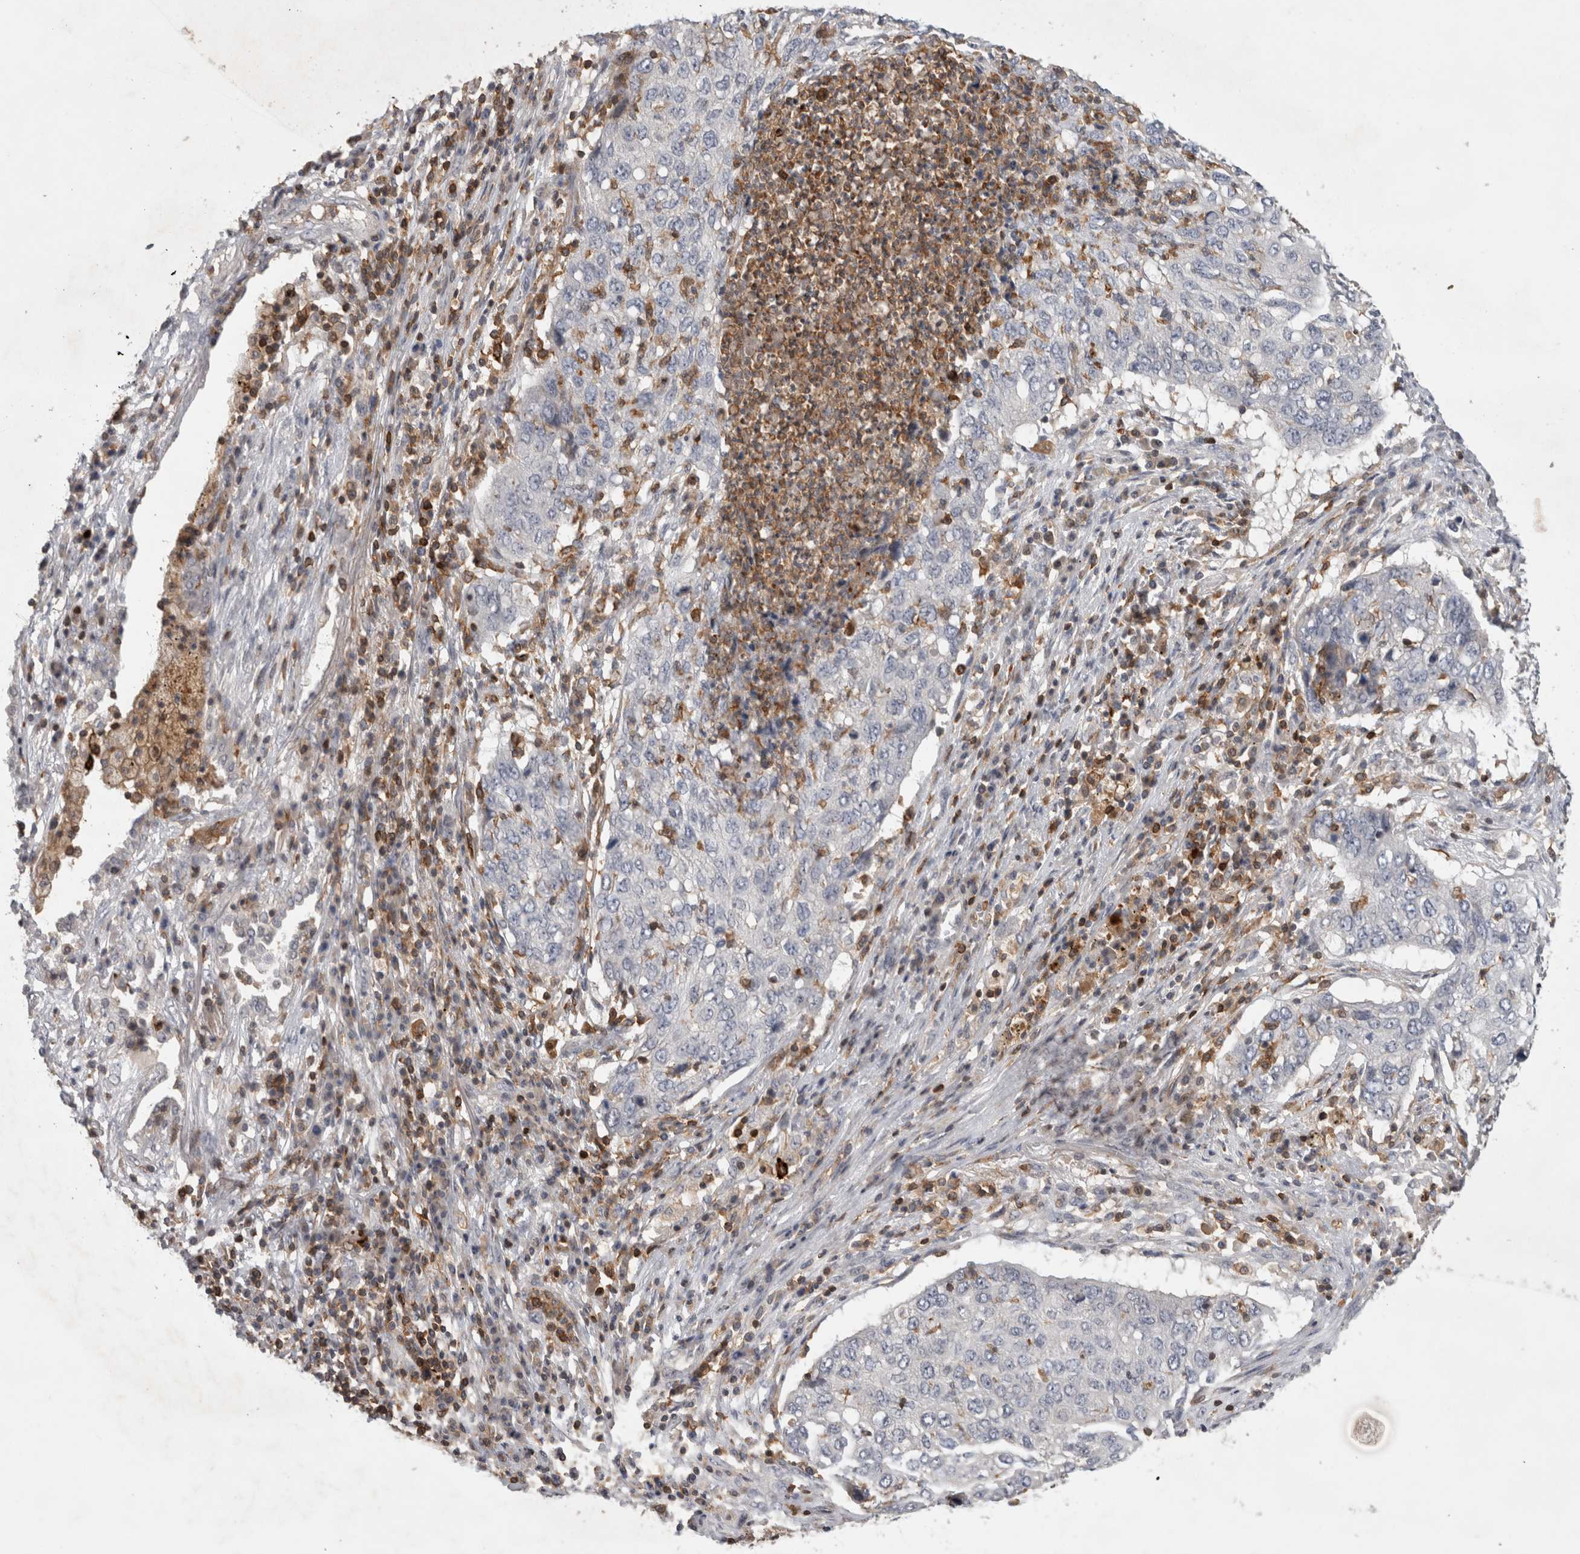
{"staining": {"intensity": "negative", "quantity": "none", "location": "none"}, "tissue": "lung cancer", "cell_type": "Tumor cells", "image_type": "cancer", "snomed": [{"axis": "morphology", "description": "Squamous cell carcinoma, NOS"}, {"axis": "topography", "description": "Lung"}], "caption": "Tumor cells are negative for brown protein staining in lung cancer.", "gene": "GFRA2", "patient": {"sex": "female", "age": 63}}